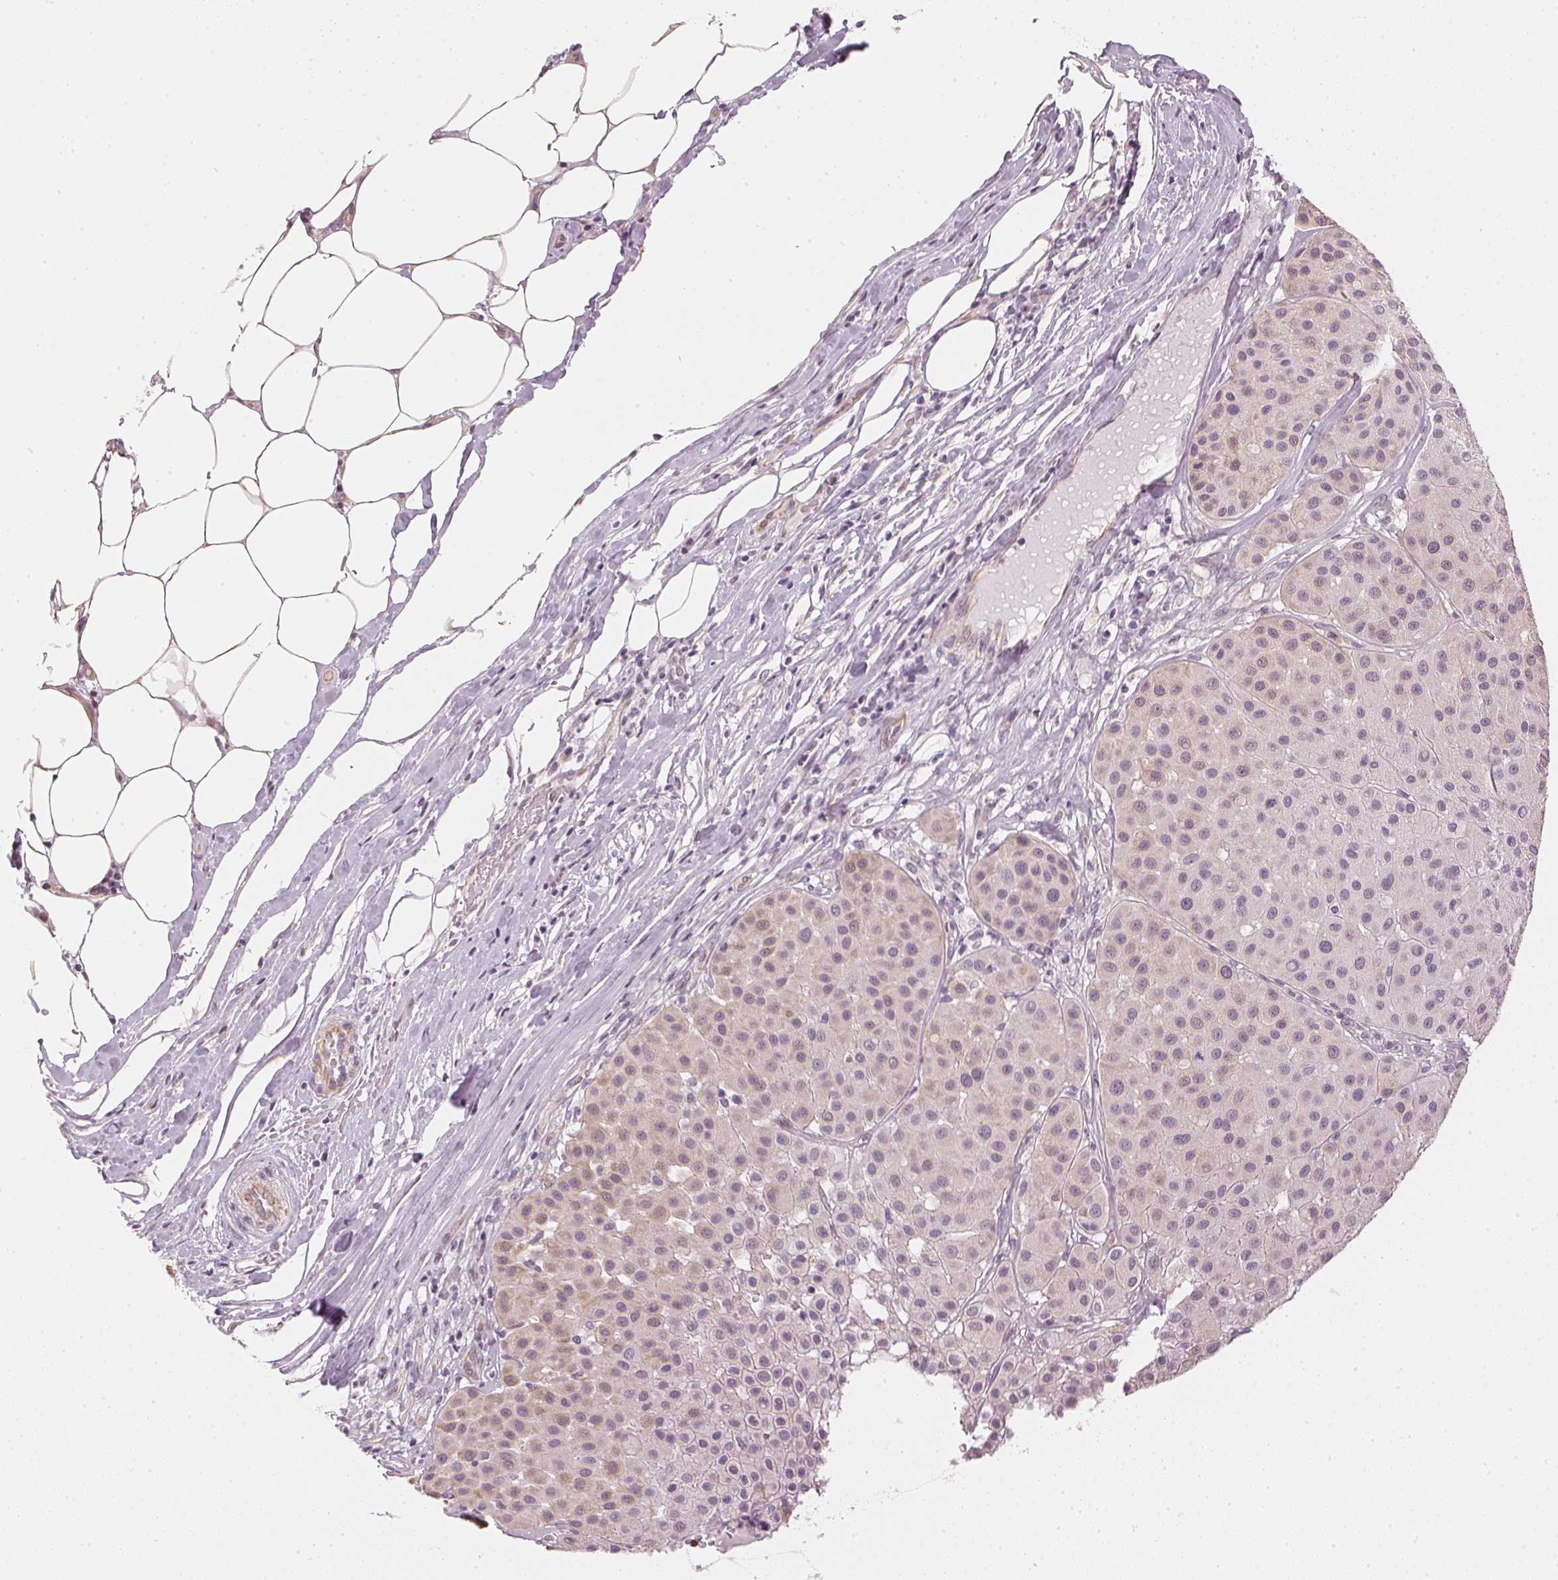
{"staining": {"intensity": "weak", "quantity": "<25%", "location": "cytoplasmic/membranous"}, "tissue": "melanoma", "cell_type": "Tumor cells", "image_type": "cancer", "snomed": [{"axis": "morphology", "description": "Malignant melanoma, Metastatic site"}, {"axis": "topography", "description": "Smooth muscle"}], "caption": "A micrograph of human melanoma is negative for staining in tumor cells.", "gene": "APLP1", "patient": {"sex": "male", "age": 41}}